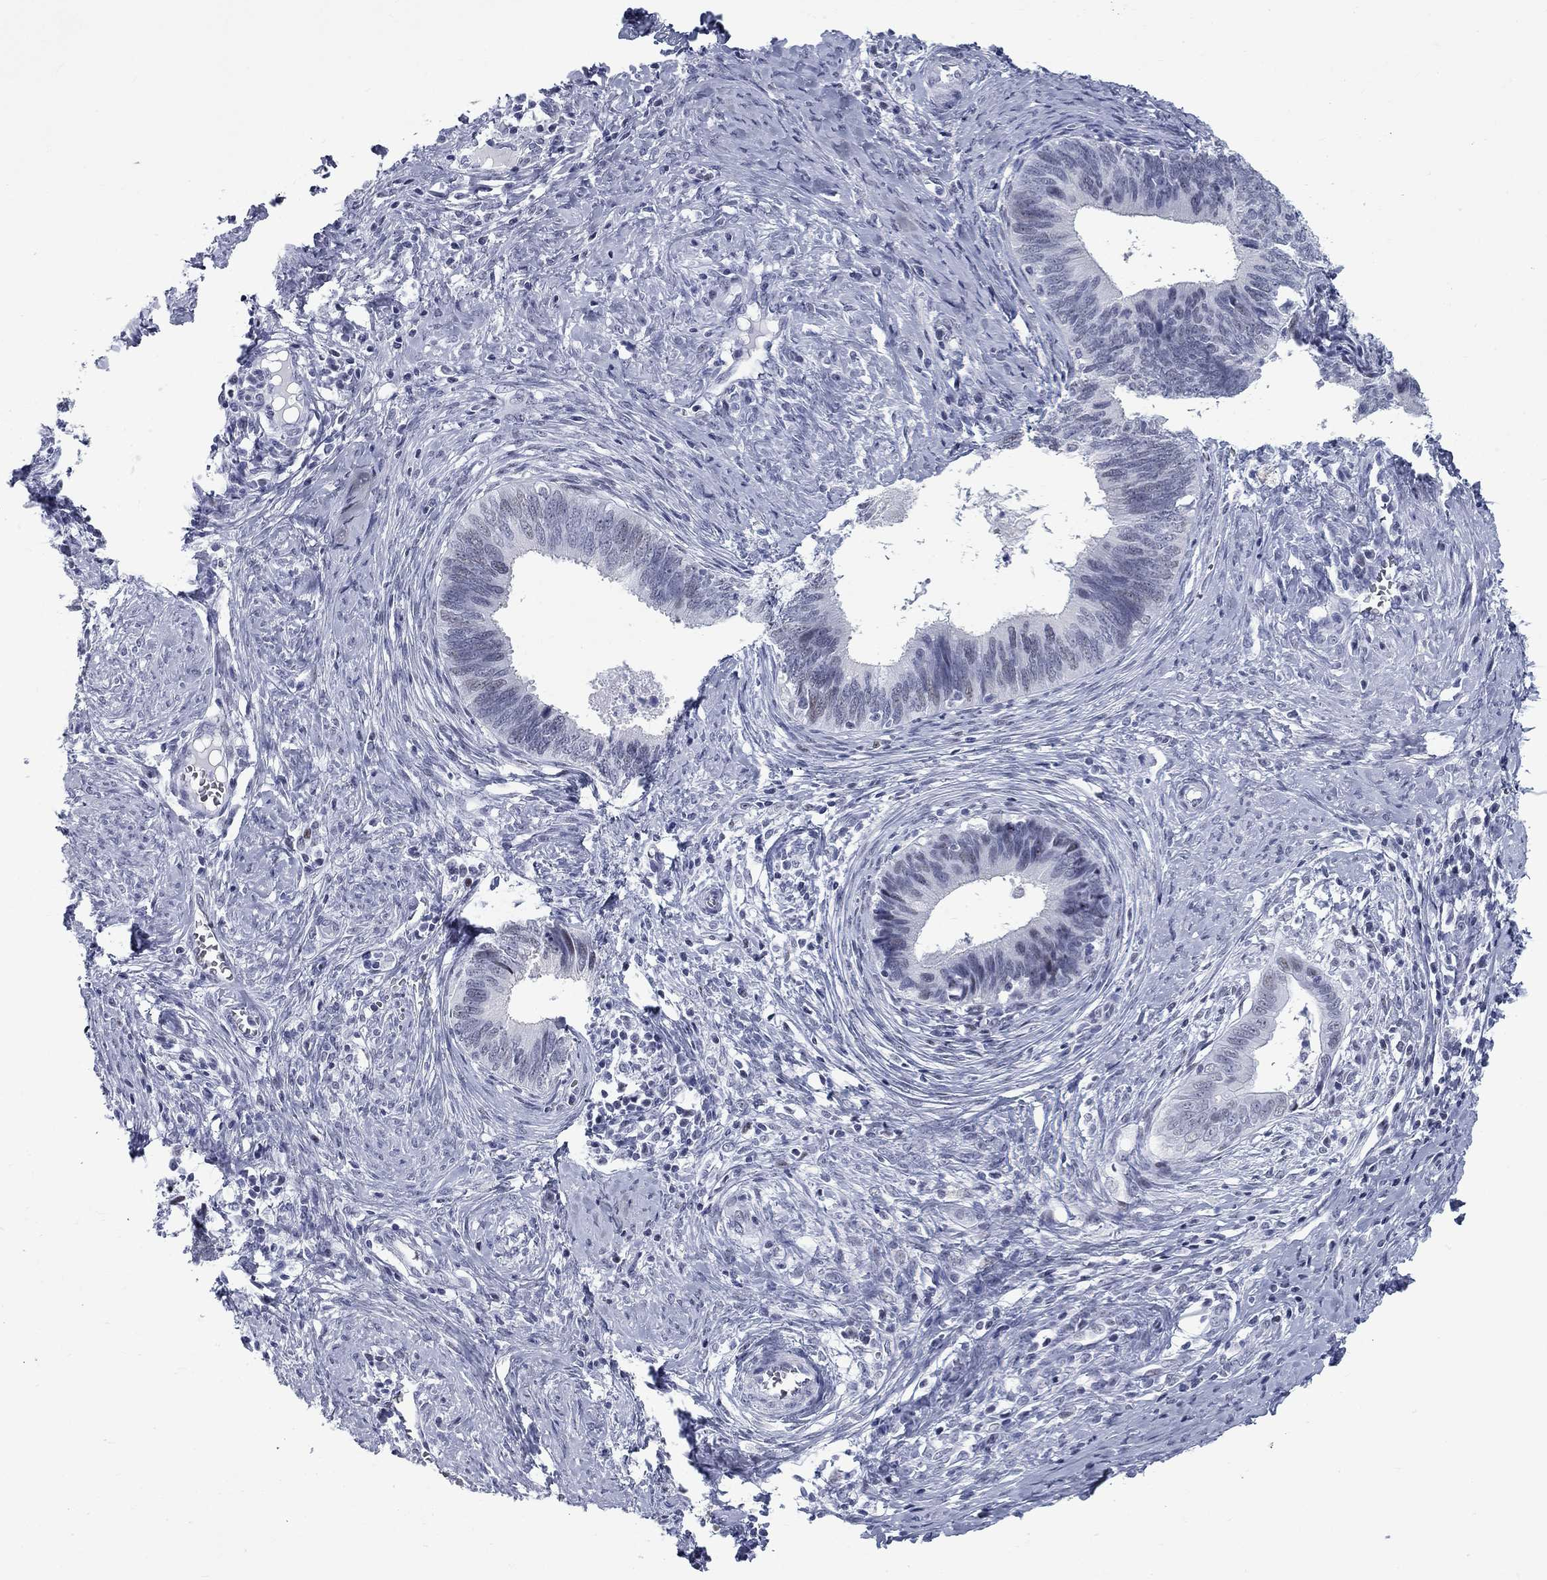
{"staining": {"intensity": "negative", "quantity": "none", "location": "none"}, "tissue": "cervical cancer", "cell_type": "Tumor cells", "image_type": "cancer", "snomed": [{"axis": "morphology", "description": "Adenocarcinoma, NOS"}, {"axis": "topography", "description": "Cervix"}], "caption": "A photomicrograph of human cervical cancer (adenocarcinoma) is negative for staining in tumor cells.", "gene": "ASF1B", "patient": {"sex": "female", "age": 42}}